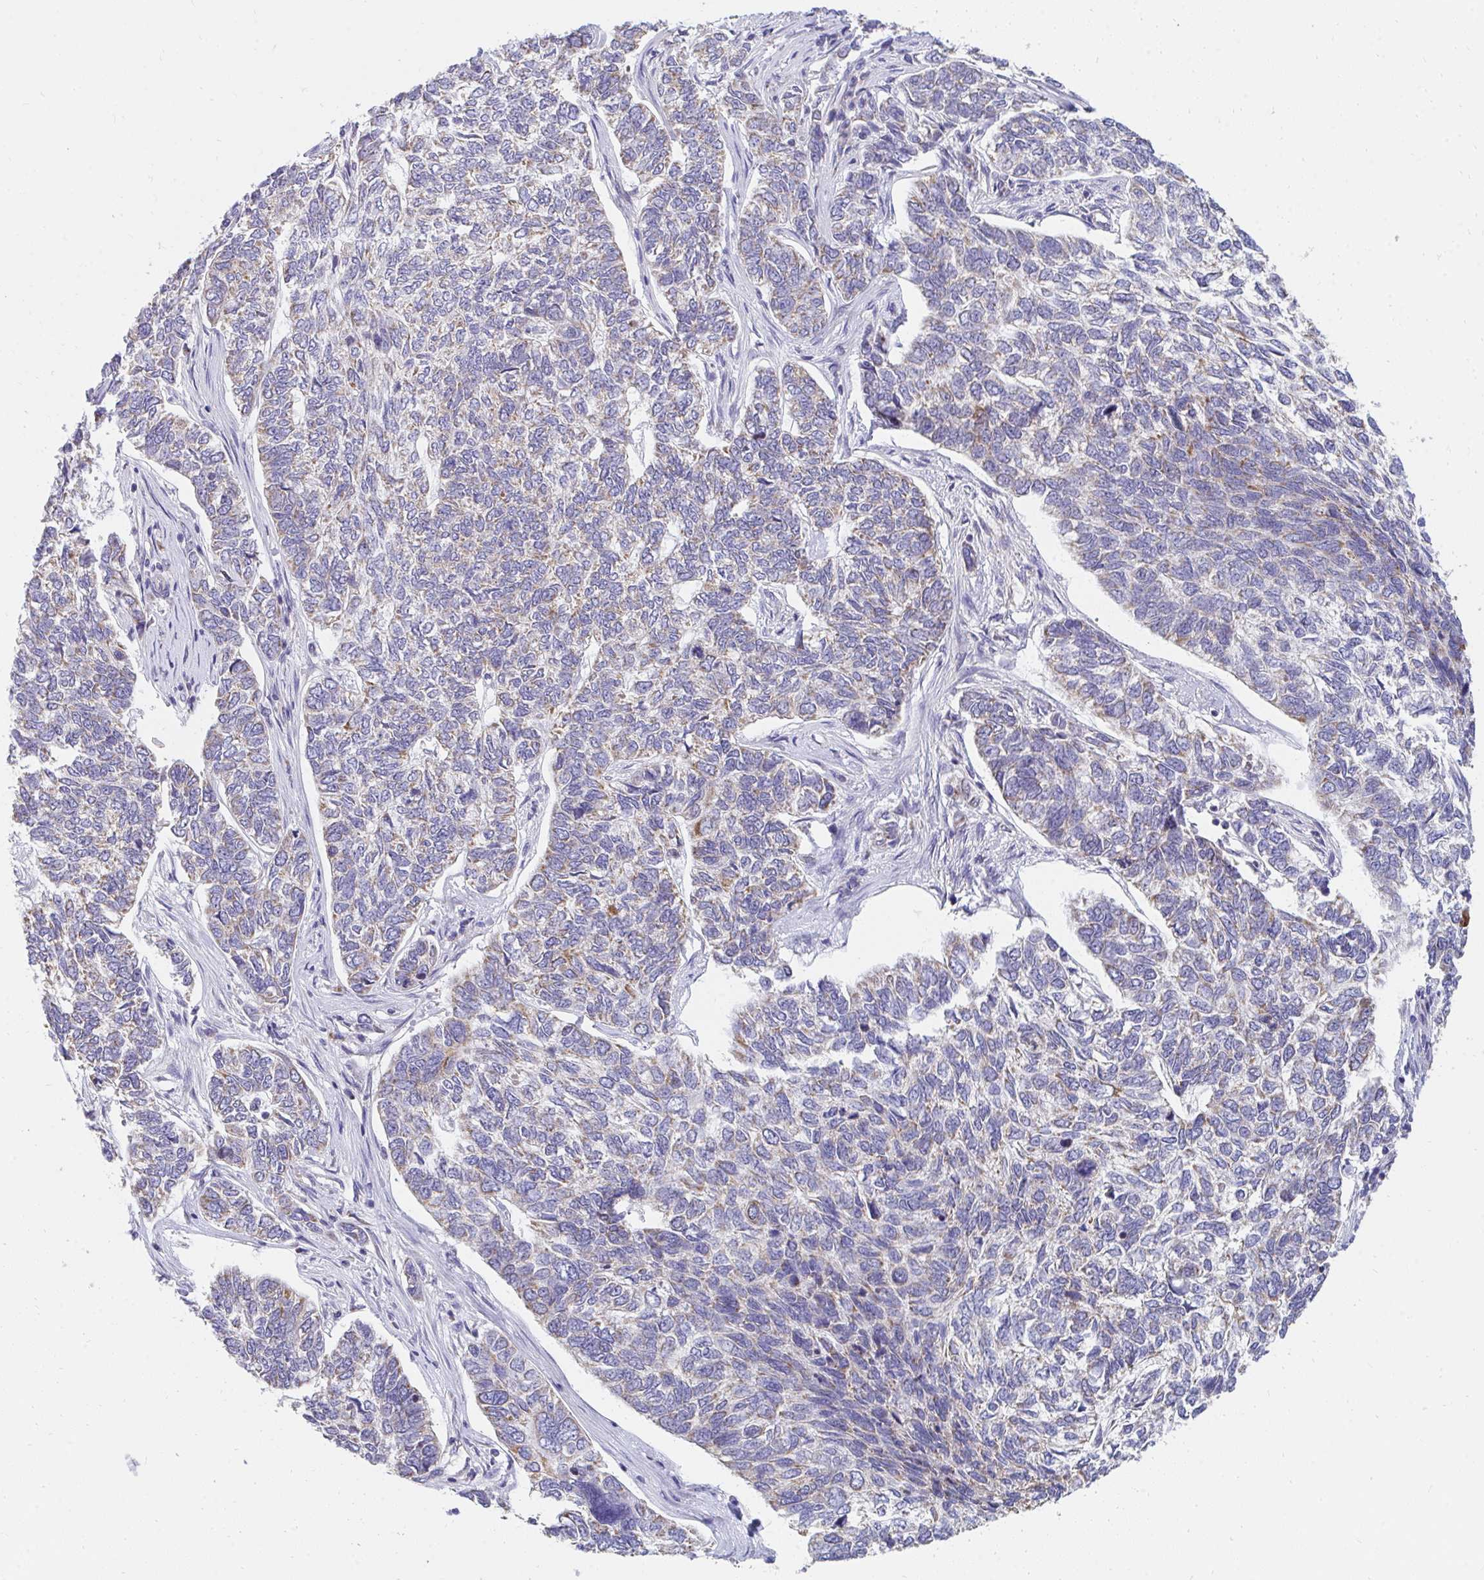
{"staining": {"intensity": "weak", "quantity": "25%-75%", "location": "cytoplasmic/membranous"}, "tissue": "skin cancer", "cell_type": "Tumor cells", "image_type": "cancer", "snomed": [{"axis": "morphology", "description": "Basal cell carcinoma"}, {"axis": "topography", "description": "Skin"}], "caption": "This photomicrograph demonstrates skin cancer stained with immunohistochemistry to label a protein in brown. The cytoplasmic/membranous of tumor cells show weak positivity for the protein. Nuclei are counter-stained blue.", "gene": "PC", "patient": {"sex": "female", "age": 65}}